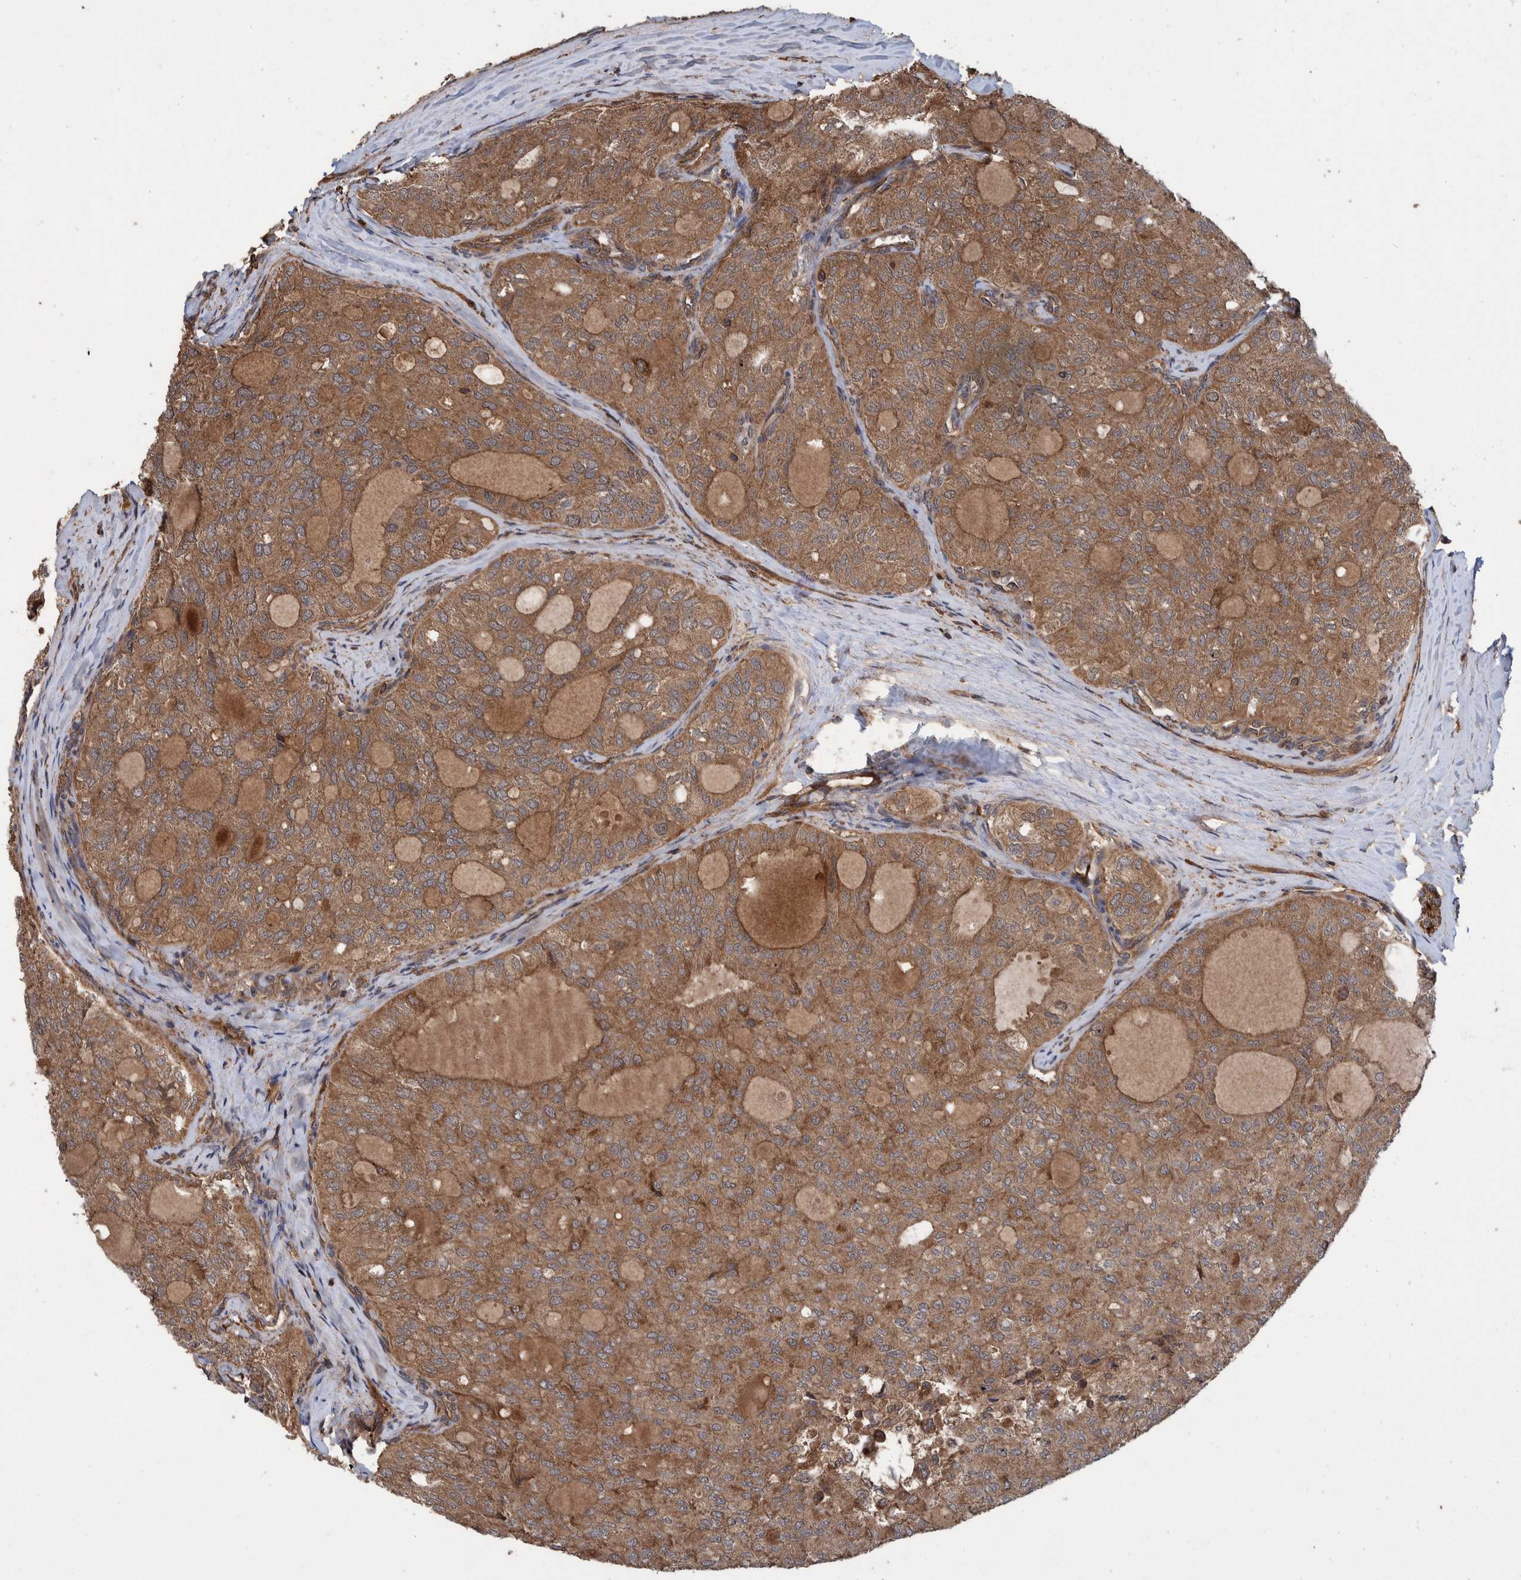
{"staining": {"intensity": "moderate", "quantity": ">75%", "location": "cytoplasmic/membranous"}, "tissue": "thyroid cancer", "cell_type": "Tumor cells", "image_type": "cancer", "snomed": [{"axis": "morphology", "description": "Follicular adenoma carcinoma, NOS"}, {"axis": "topography", "description": "Thyroid gland"}], "caption": "Tumor cells display medium levels of moderate cytoplasmic/membranous expression in approximately >75% of cells in human follicular adenoma carcinoma (thyroid). (DAB (3,3'-diaminobenzidine) IHC, brown staining for protein, blue staining for nuclei).", "gene": "VBP1", "patient": {"sex": "male", "age": 75}}